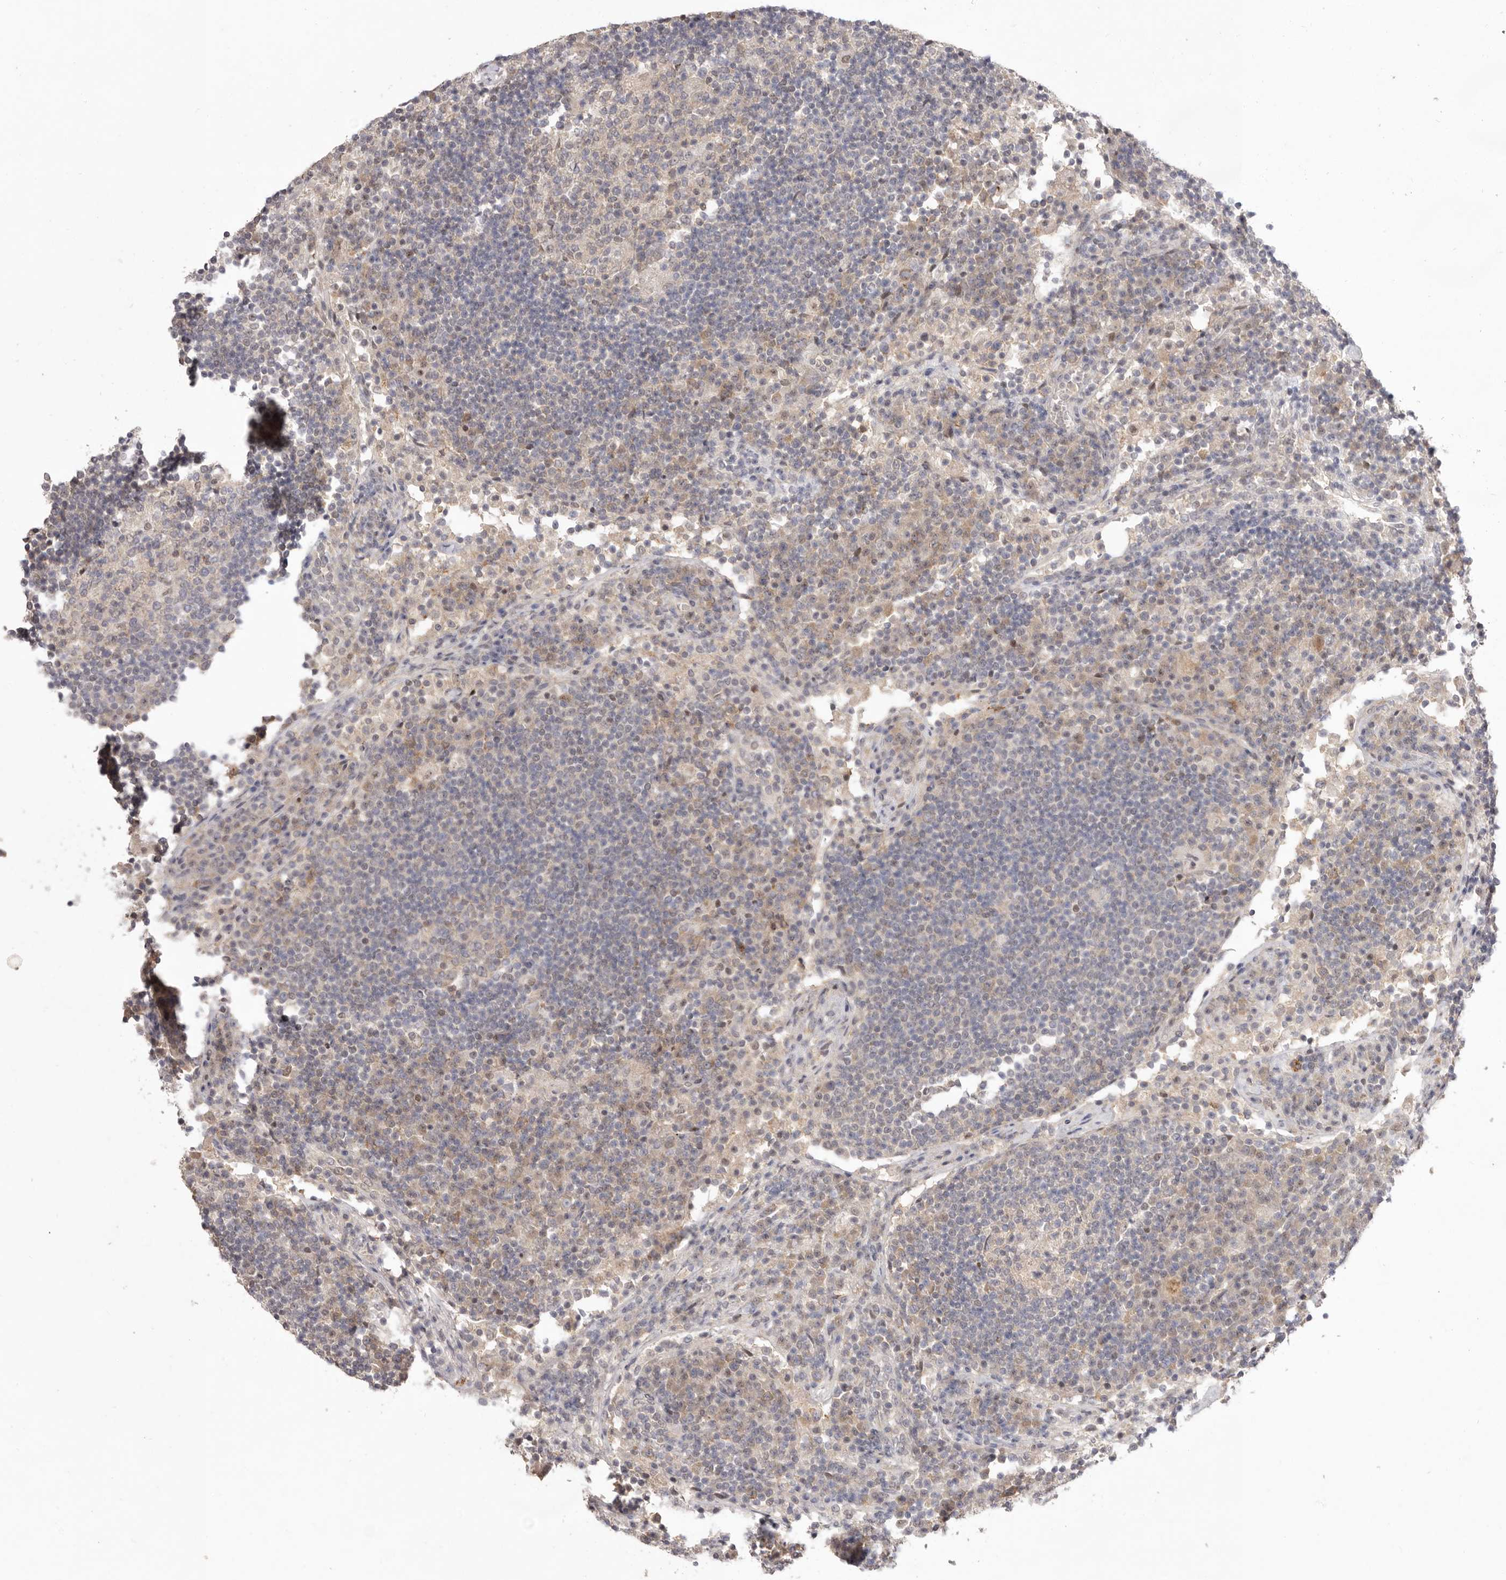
{"staining": {"intensity": "negative", "quantity": "none", "location": "none"}, "tissue": "lymph node", "cell_type": "Germinal center cells", "image_type": "normal", "snomed": [{"axis": "morphology", "description": "Normal tissue, NOS"}, {"axis": "topography", "description": "Lymph node"}], "caption": "A histopathology image of lymph node stained for a protein exhibits no brown staining in germinal center cells.", "gene": "TADA1", "patient": {"sex": "female", "age": 53}}